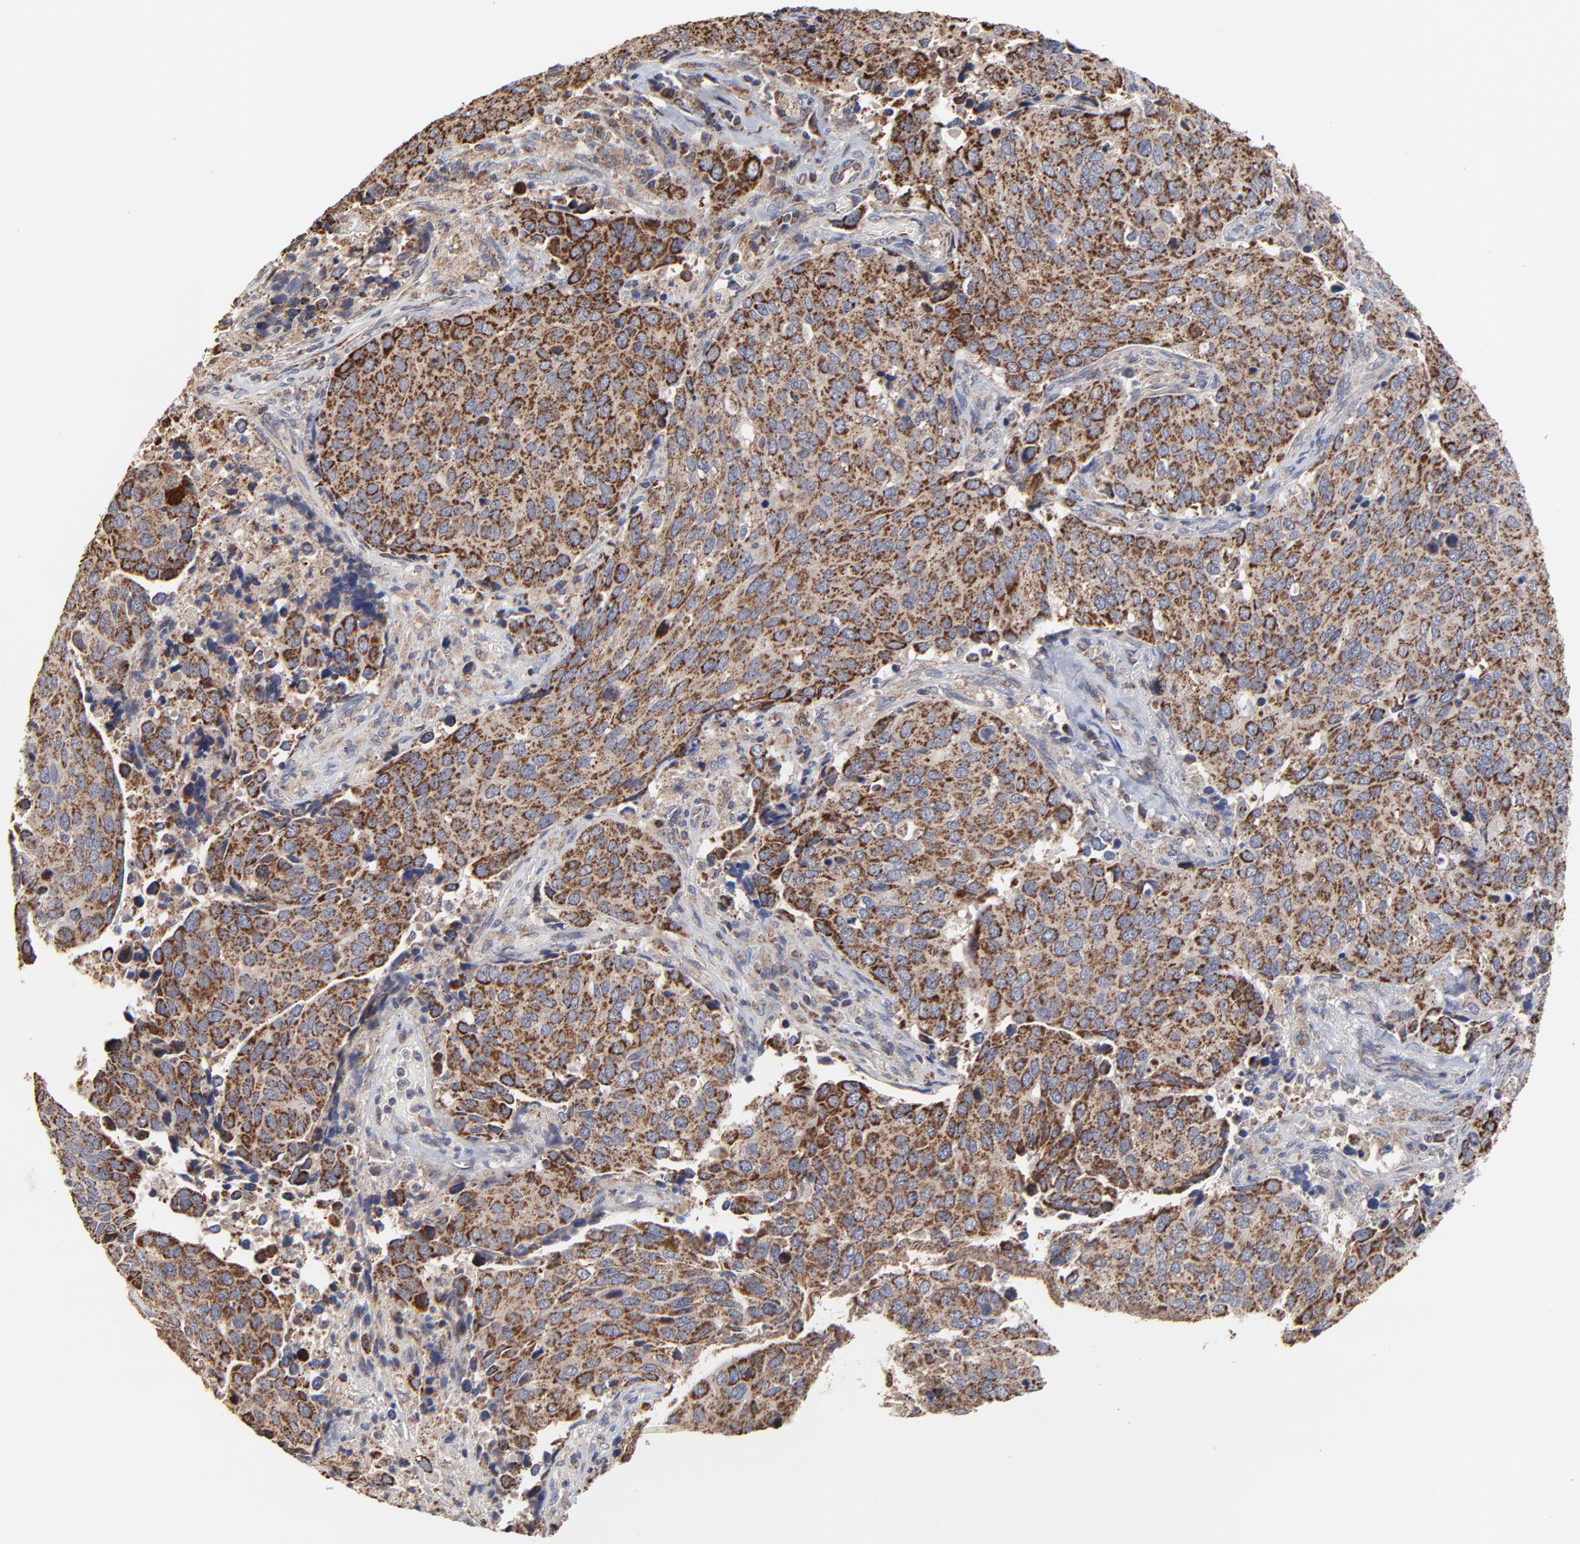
{"staining": {"intensity": "moderate", "quantity": ">75%", "location": "cytoplasmic/membranous"}, "tissue": "cervical cancer", "cell_type": "Tumor cells", "image_type": "cancer", "snomed": [{"axis": "morphology", "description": "Squamous cell carcinoma, NOS"}, {"axis": "topography", "description": "Cervix"}], "caption": "Immunohistochemistry photomicrograph of cervical squamous cell carcinoma stained for a protein (brown), which exhibits medium levels of moderate cytoplasmic/membranous staining in approximately >75% of tumor cells.", "gene": "ZNF550", "patient": {"sex": "female", "age": 54}}